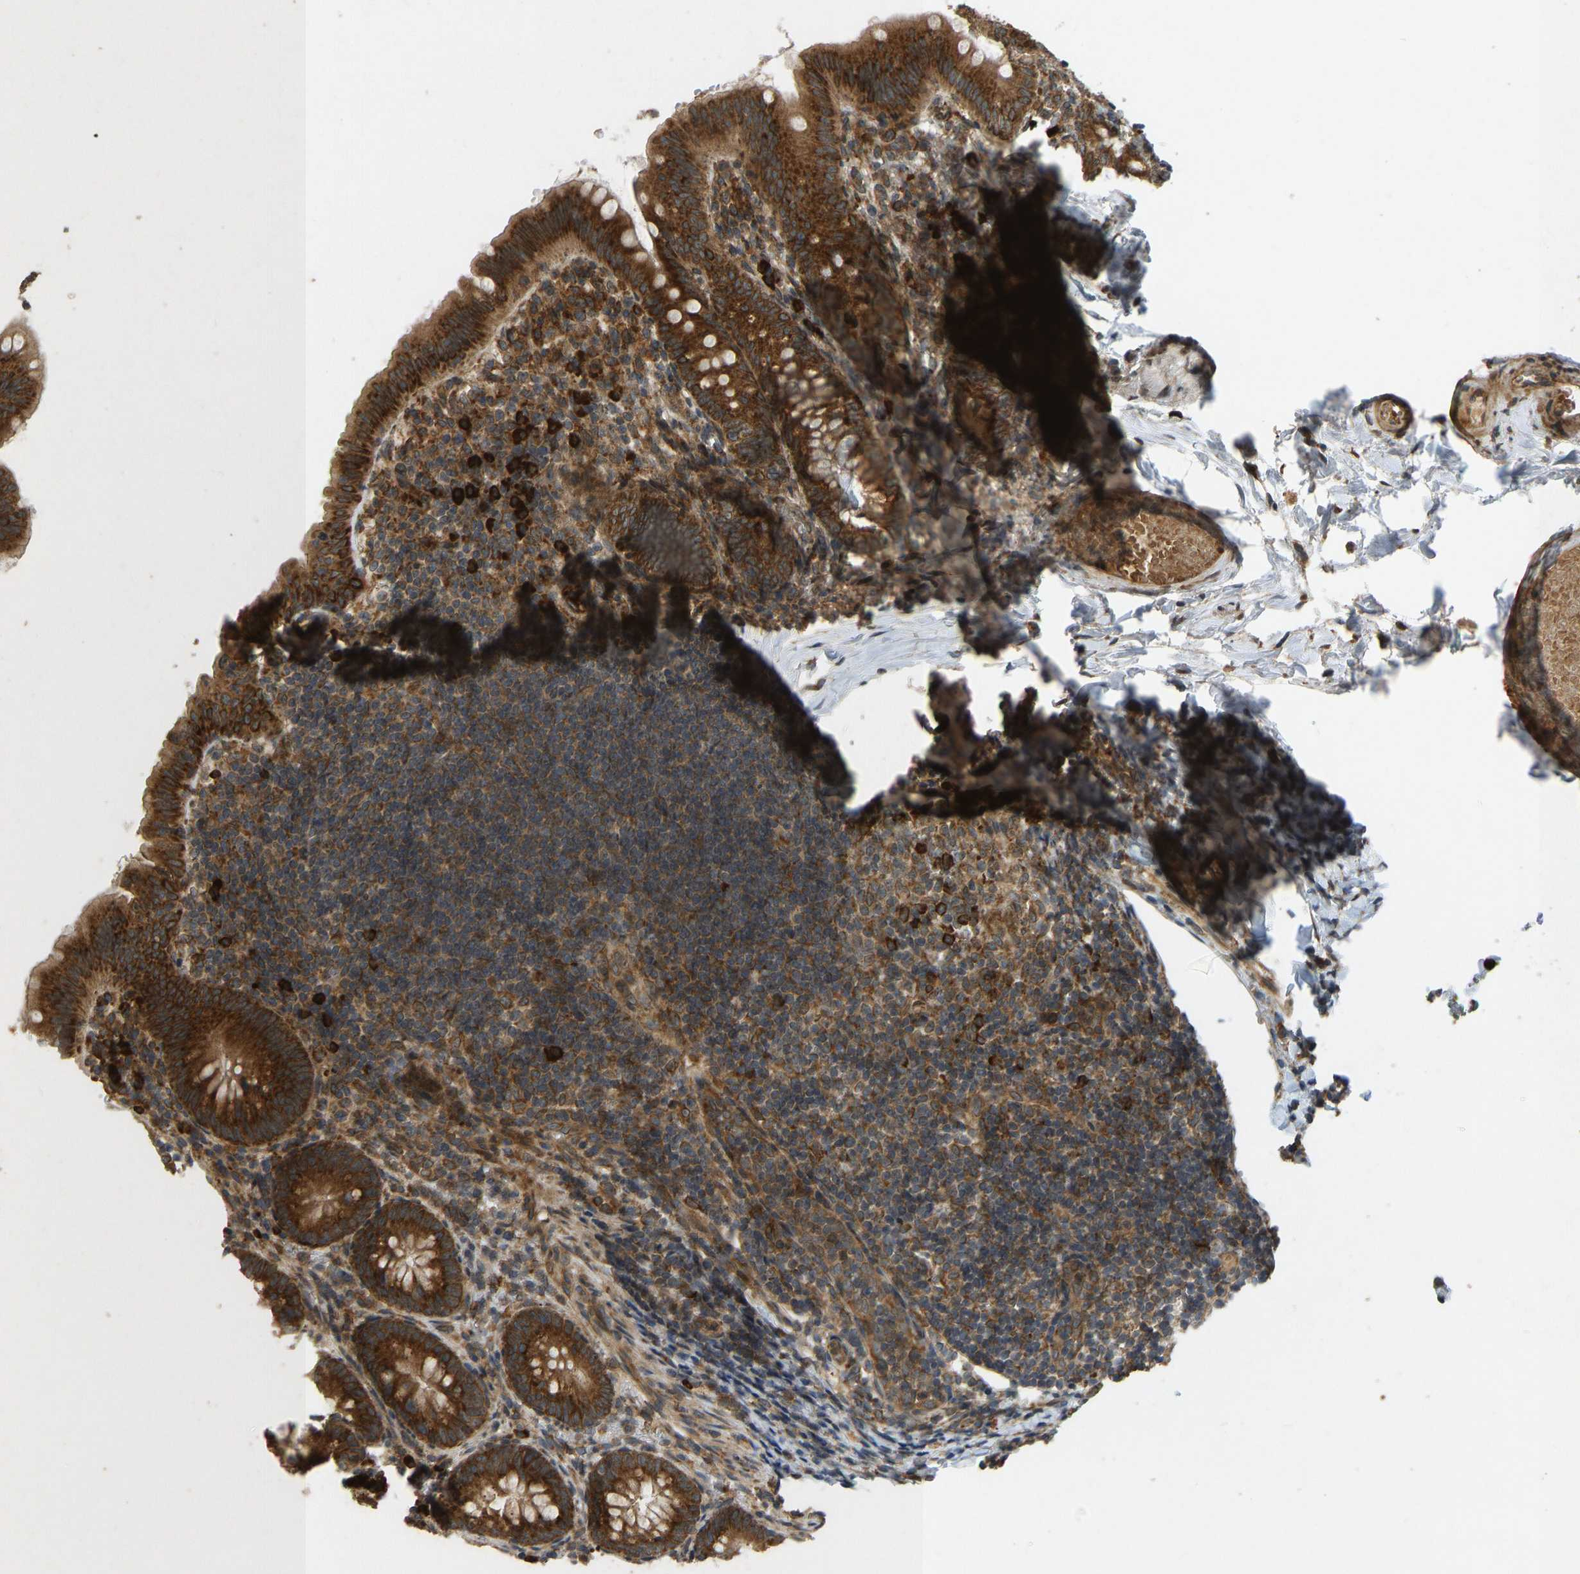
{"staining": {"intensity": "strong", "quantity": ">75%", "location": "cytoplasmic/membranous"}, "tissue": "appendix", "cell_type": "Glandular cells", "image_type": "normal", "snomed": [{"axis": "morphology", "description": "Normal tissue, NOS"}, {"axis": "topography", "description": "Appendix"}], "caption": "High-magnification brightfield microscopy of normal appendix stained with DAB (3,3'-diaminobenzidine) (brown) and counterstained with hematoxylin (blue). glandular cells exhibit strong cytoplasmic/membranous expression is present in approximately>75% of cells.", "gene": "RPN2", "patient": {"sex": "male", "age": 1}}